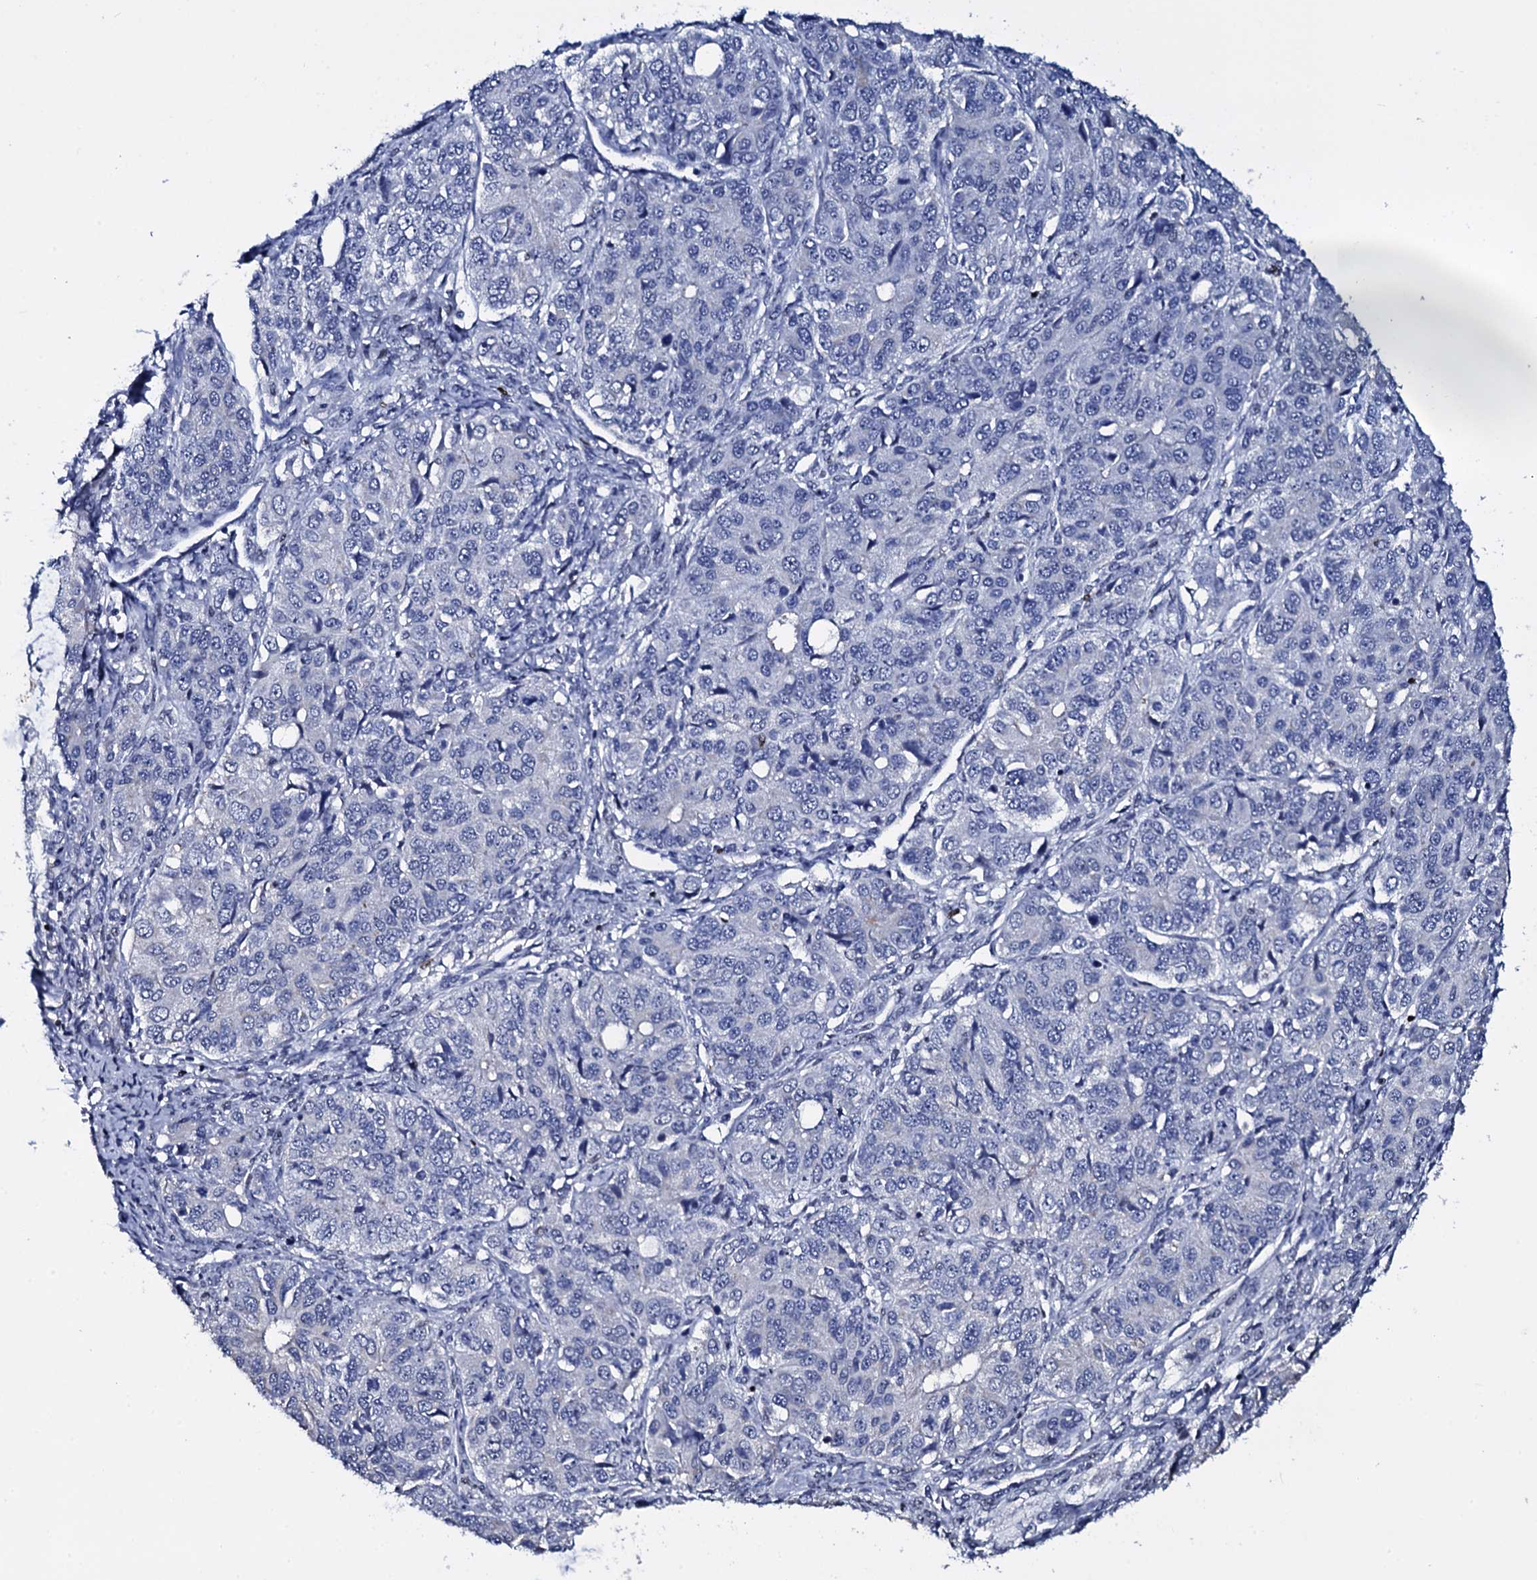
{"staining": {"intensity": "negative", "quantity": "none", "location": "none"}, "tissue": "ovarian cancer", "cell_type": "Tumor cells", "image_type": "cancer", "snomed": [{"axis": "morphology", "description": "Carcinoma, endometroid"}, {"axis": "topography", "description": "Ovary"}], "caption": "This histopathology image is of ovarian cancer stained with immunohistochemistry (IHC) to label a protein in brown with the nuclei are counter-stained blue. There is no positivity in tumor cells.", "gene": "NPM2", "patient": {"sex": "female", "age": 51}}